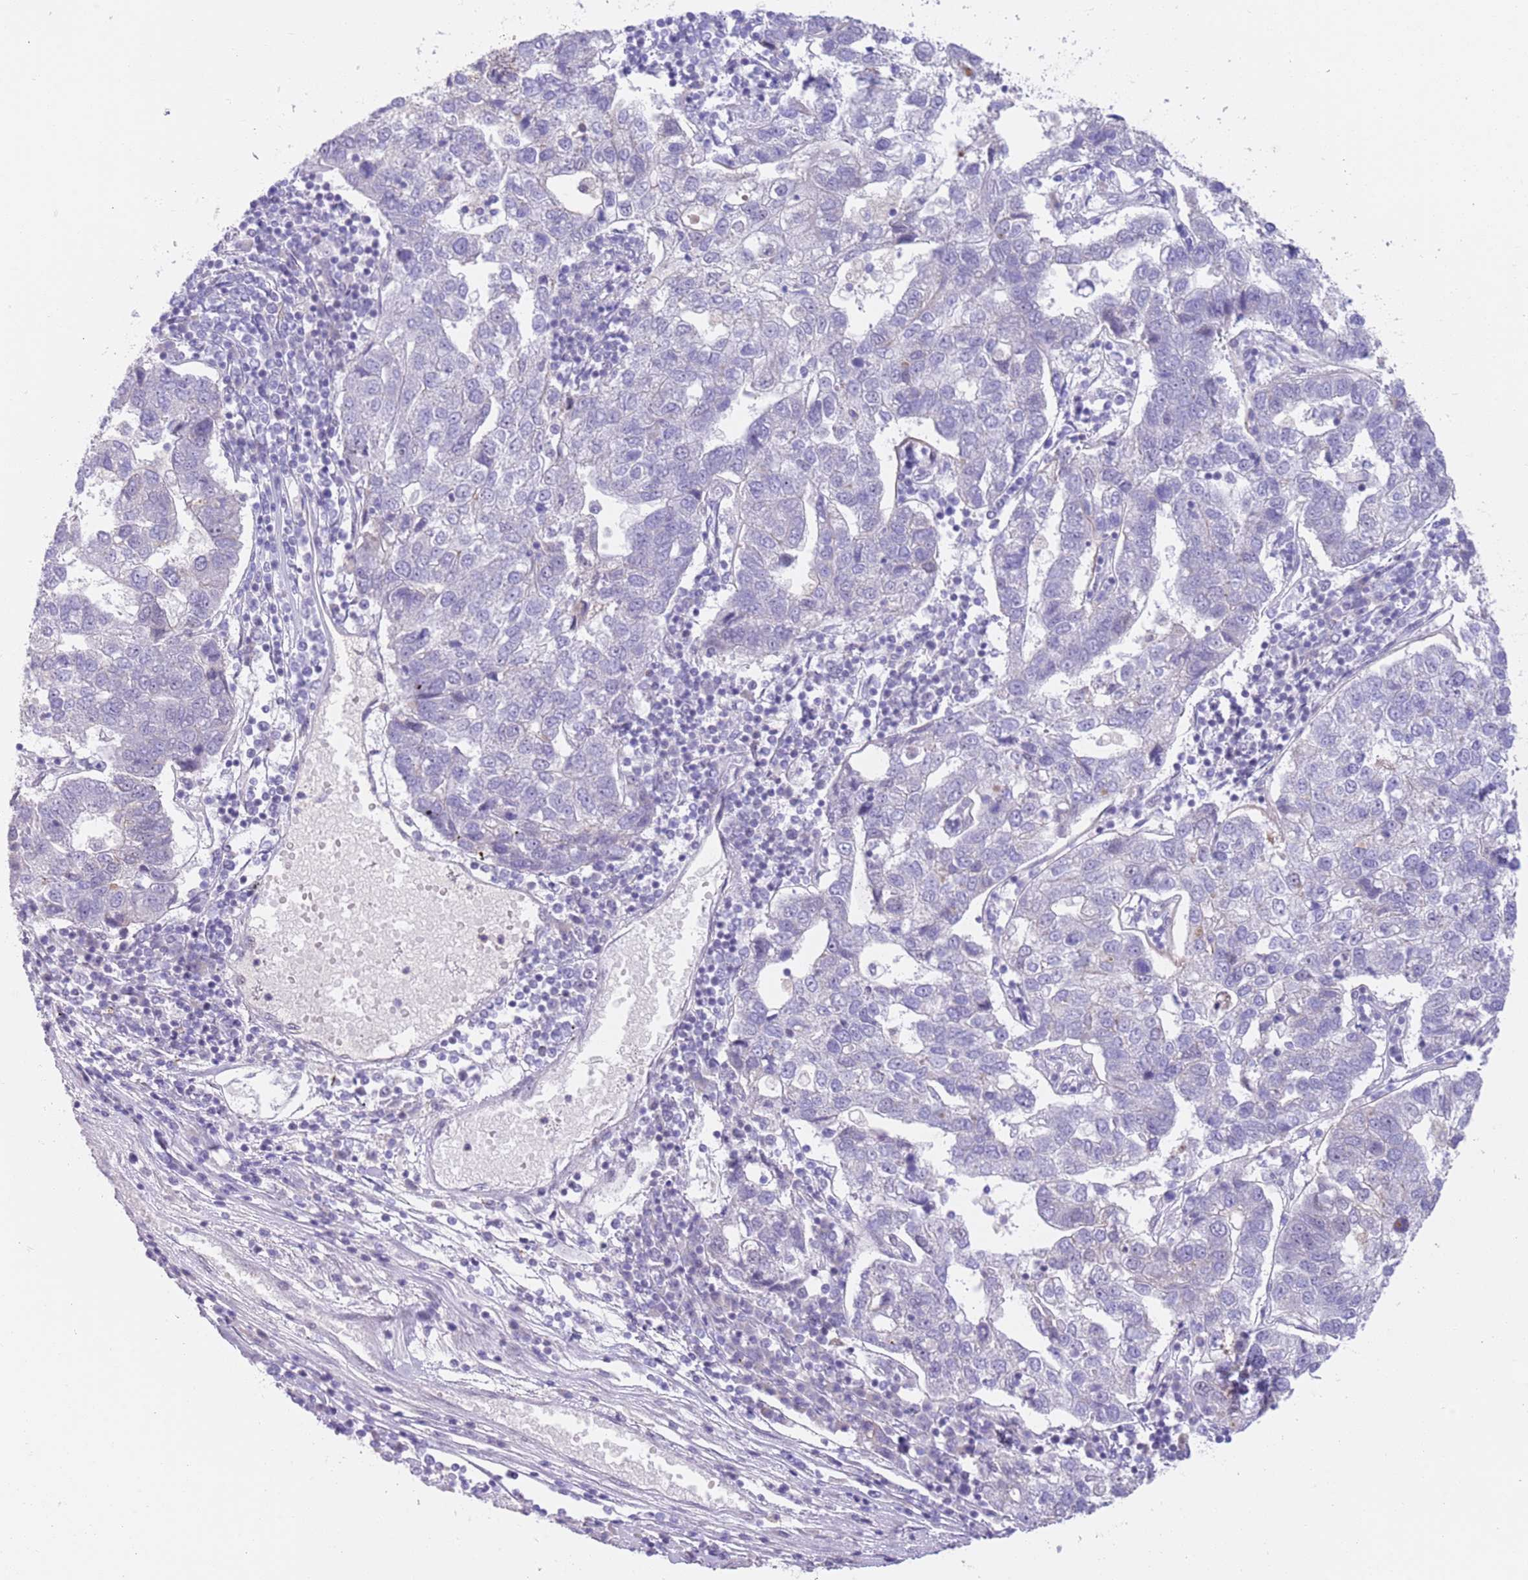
{"staining": {"intensity": "negative", "quantity": "none", "location": "none"}, "tissue": "pancreatic cancer", "cell_type": "Tumor cells", "image_type": "cancer", "snomed": [{"axis": "morphology", "description": "Adenocarcinoma, NOS"}, {"axis": "topography", "description": "Pancreas"}], "caption": "IHC image of human adenocarcinoma (pancreatic) stained for a protein (brown), which demonstrates no staining in tumor cells.", "gene": "RFX1", "patient": {"sex": "female", "age": 61}}